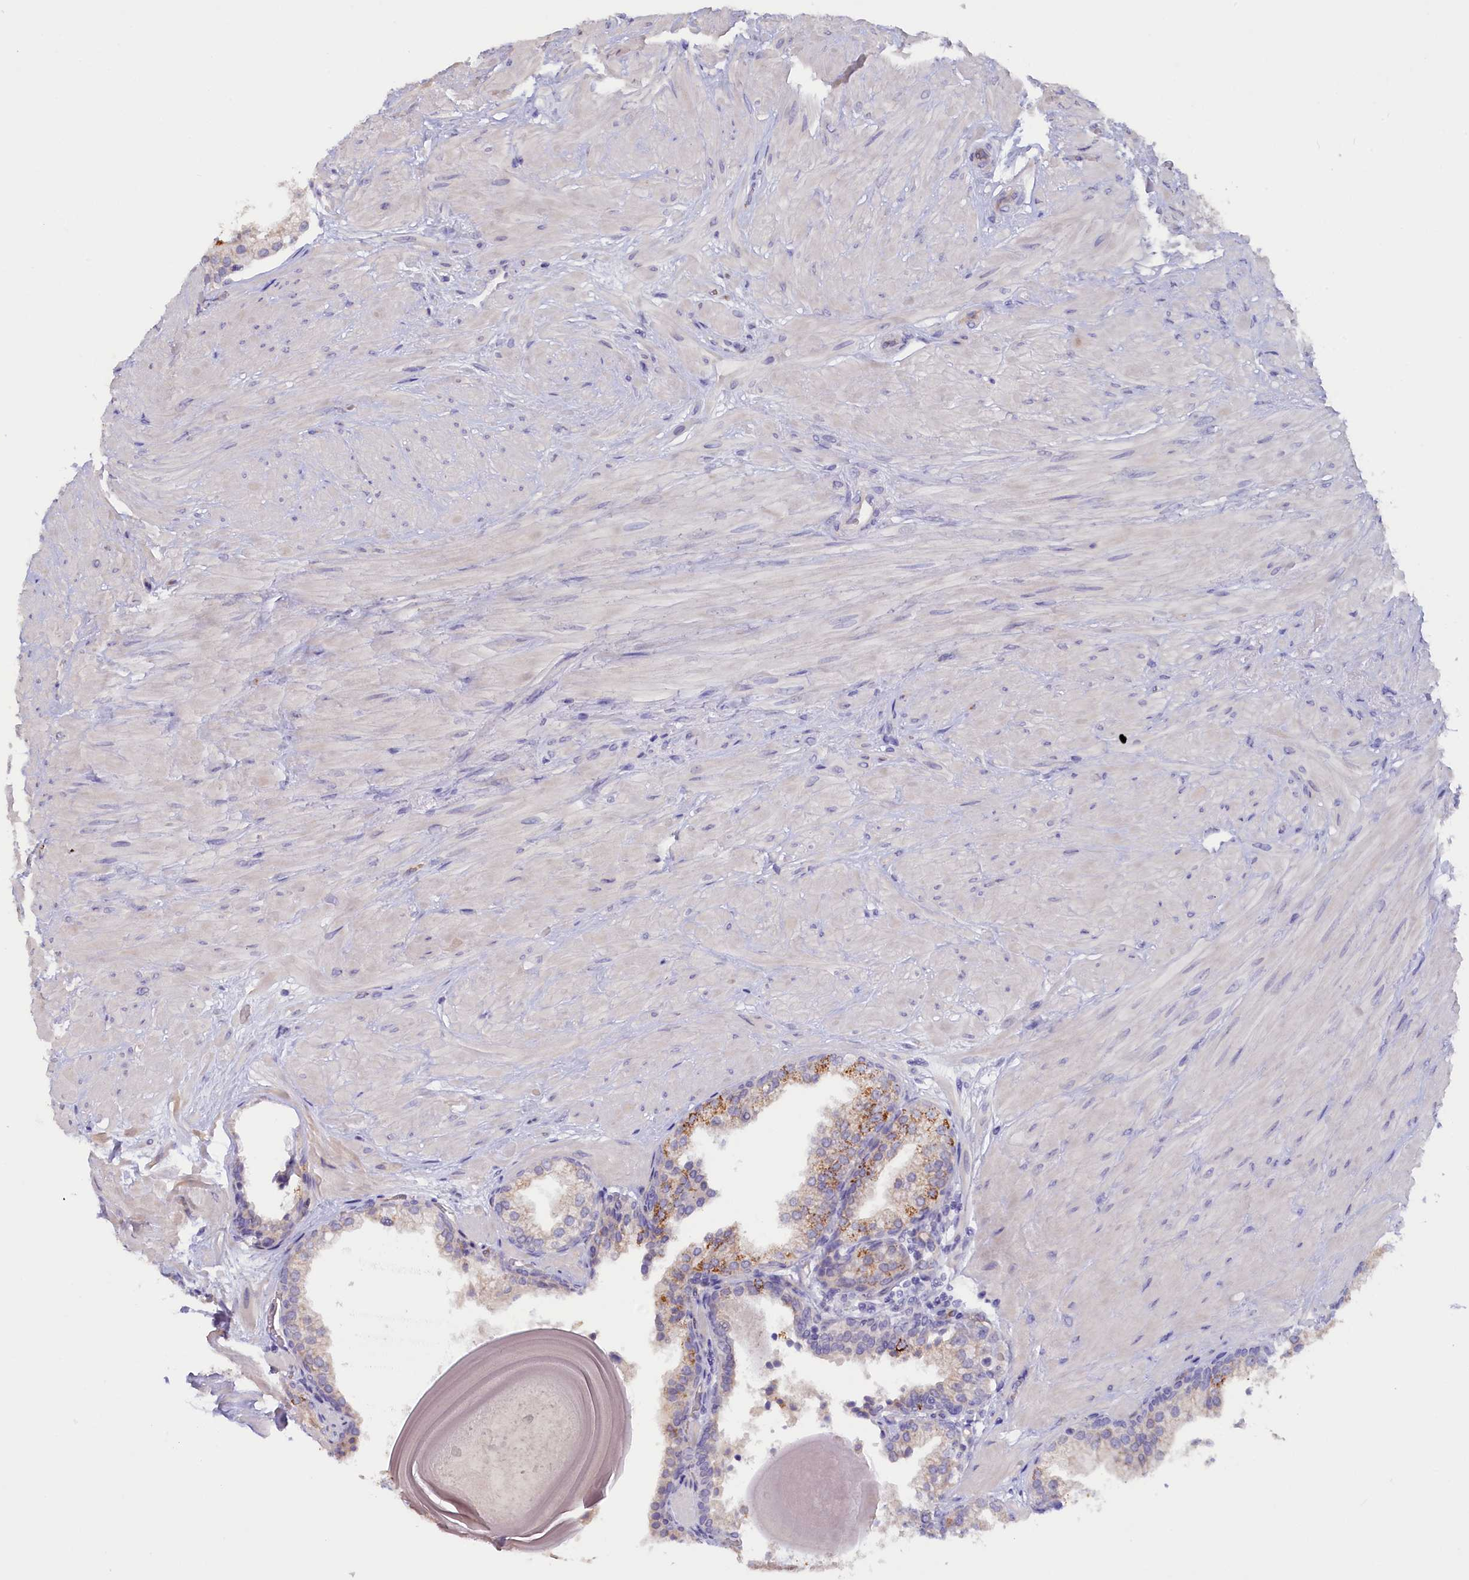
{"staining": {"intensity": "moderate", "quantity": "<25%", "location": "cytoplasmic/membranous"}, "tissue": "prostate", "cell_type": "Glandular cells", "image_type": "normal", "snomed": [{"axis": "morphology", "description": "Normal tissue, NOS"}, {"axis": "topography", "description": "Prostate"}], "caption": "The micrograph displays a brown stain indicating the presence of a protein in the cytoplasmic/membranous of glandular cells in prostate. Nuclei are stained in blue.", "gene": "ZSWIM4", "patient": {"sex": "male", "age": 48}}